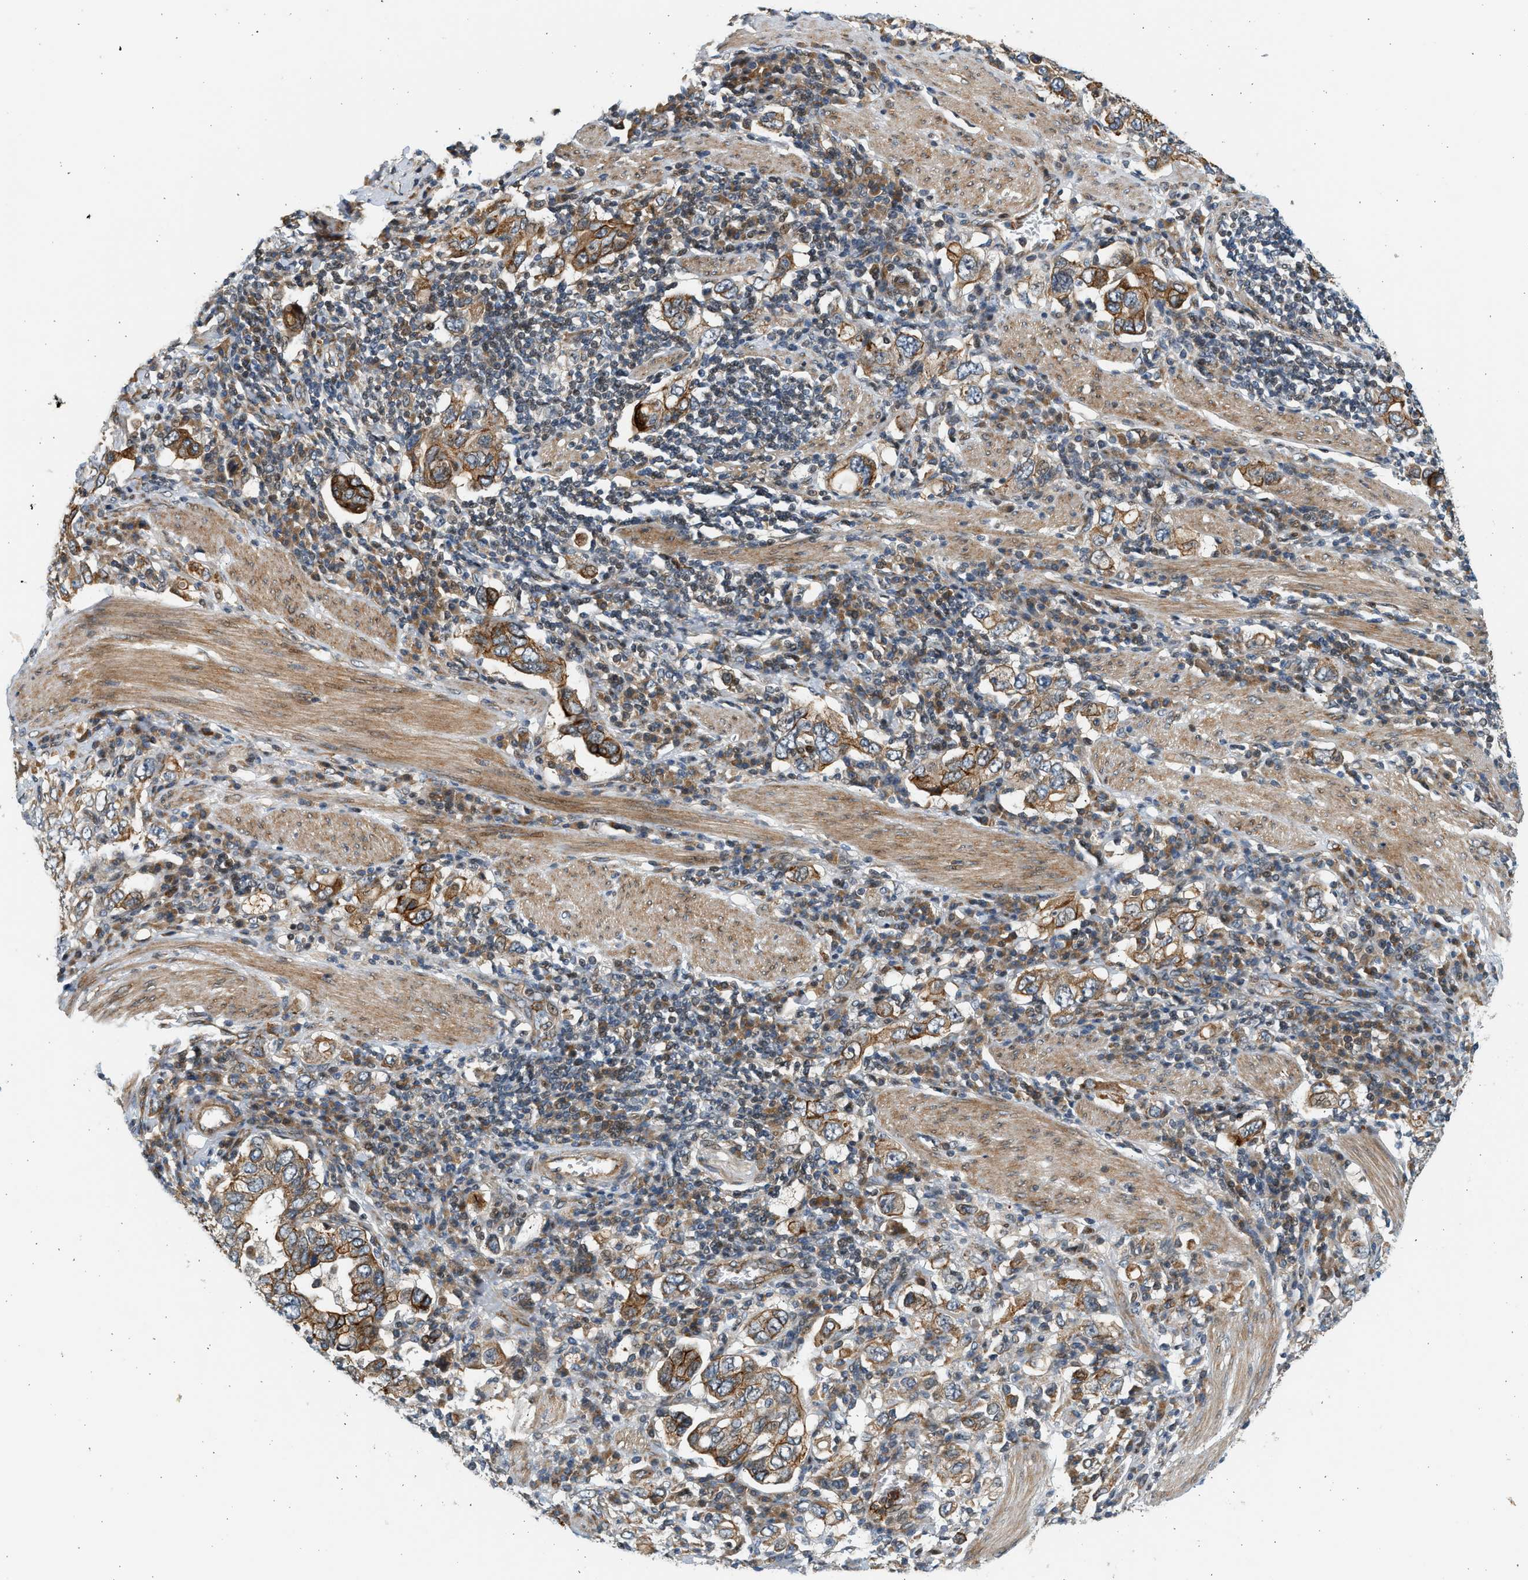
{"staining": {"intensity": "moderate", "quantity": ">75%", "location": "cytoplasmic/membranous"}, "tissue": "stomach cancer", "cell_type": "Tumor cells", "image_type": "cancer", "snomed": [{"axis": "morphology", "description": "Adenocarcinoma, NOS"}, {"axis": "topography", "description": "Stomach, upper"}], "caption": "Stomach adenocarcinoma tissue demonstrates moderate cytoplasmic/membranous positivity in approximately >75% of tumor cells", "gene": "NRSN2", "patient": {"sex": "male", "age": 62}}